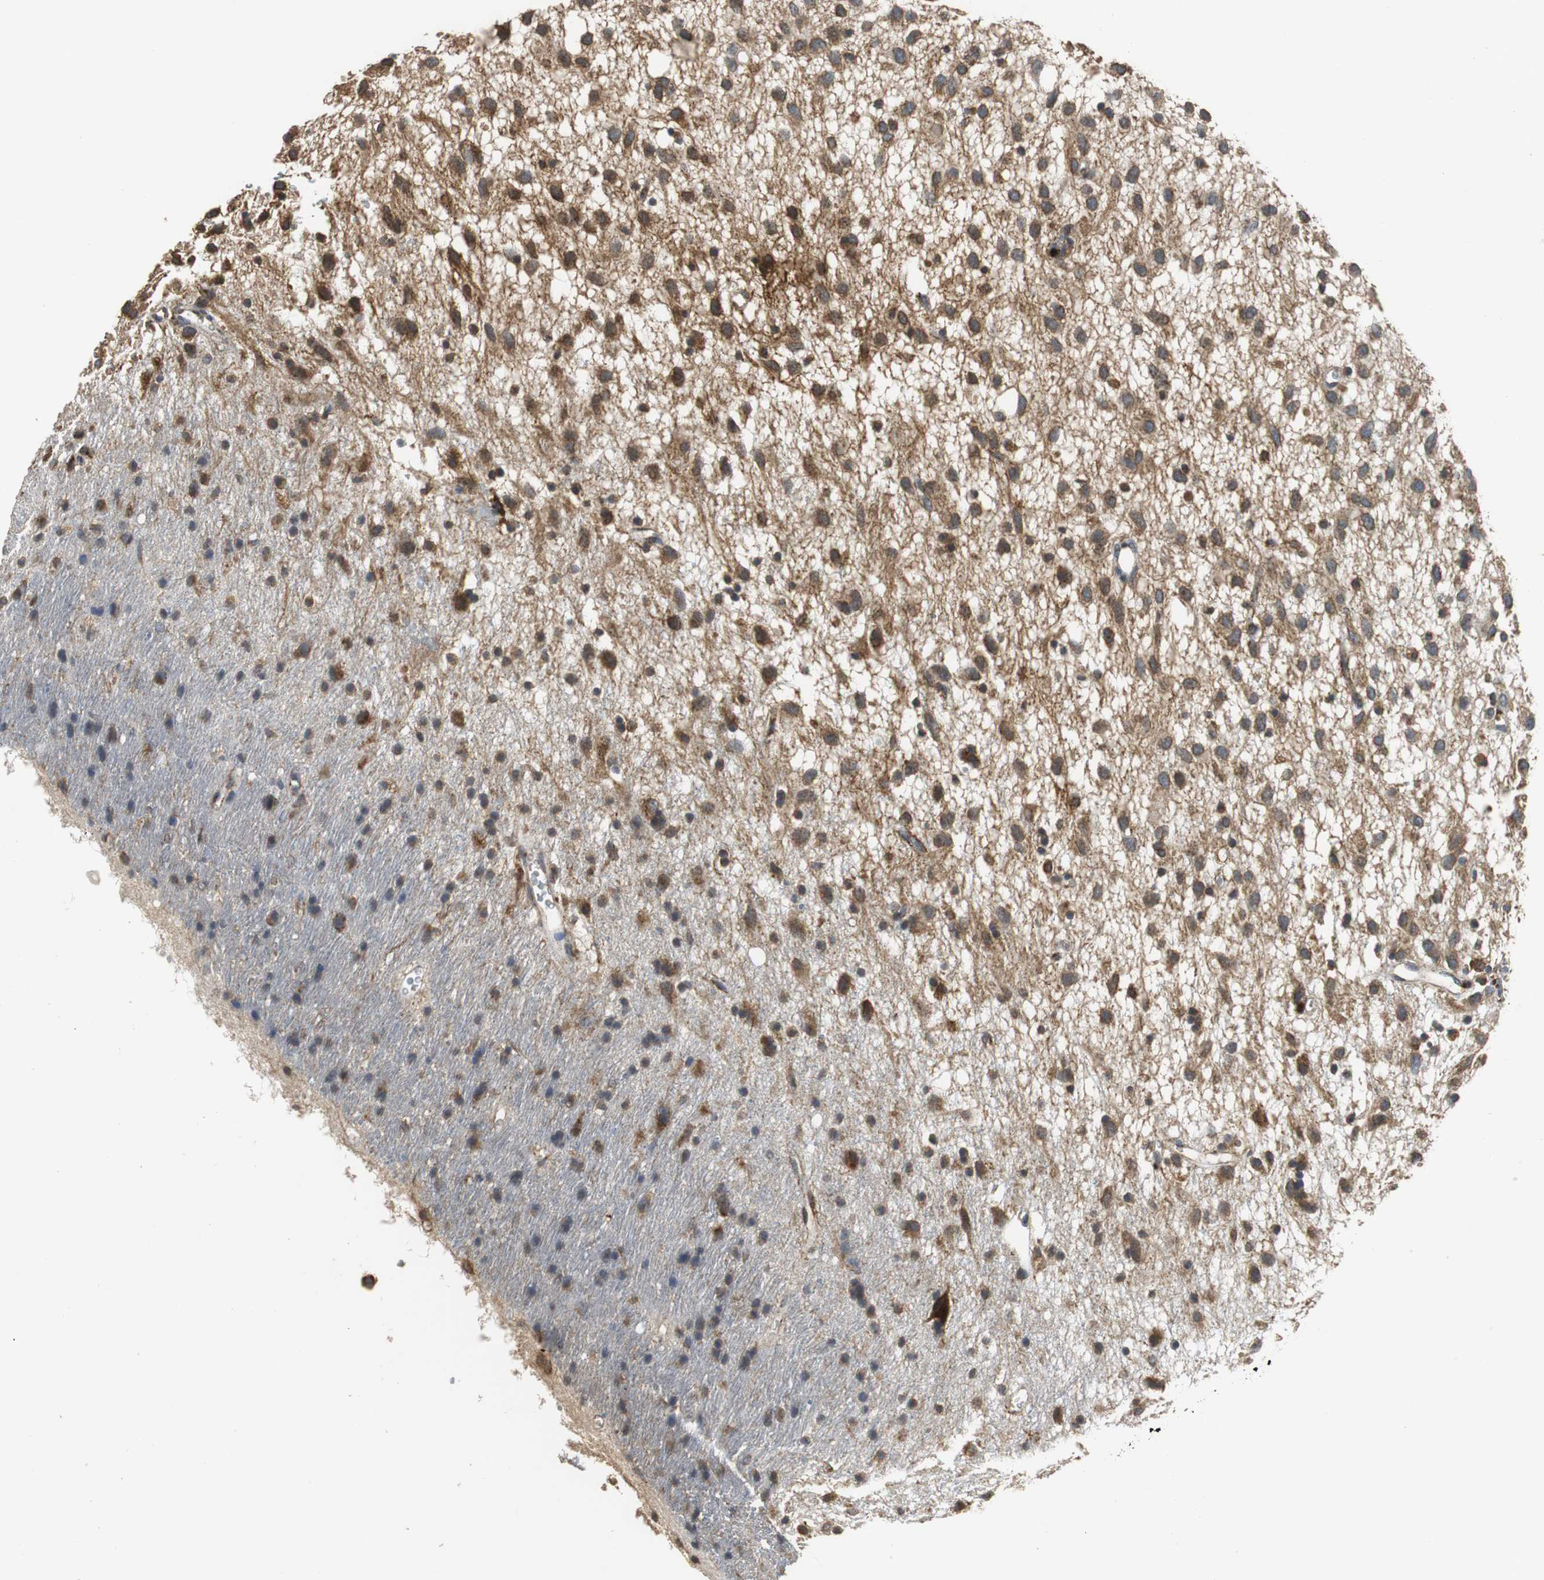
{"staining": {"intensity": "weak", "quantity": ">75%", "location": "cytoplasmic/membranous,nuclear"}, "tissue": "glioma", "cell_type": "Tumor cells", "image_type": "cancer", "snomed": [{"axis": "morphology", "description": "Glioma, malignant, Low grade"}, {"axis": "topography", "description": "Brain"}], "caption": "This is a micrograph of immunohistochemistry (IHC) staining of glioma, which shows weak staining in the cytoplasmic/membranous and nuclear of tumor cells.", "gene": "NNT", "patient": {"sex": "male", "age": 77}}